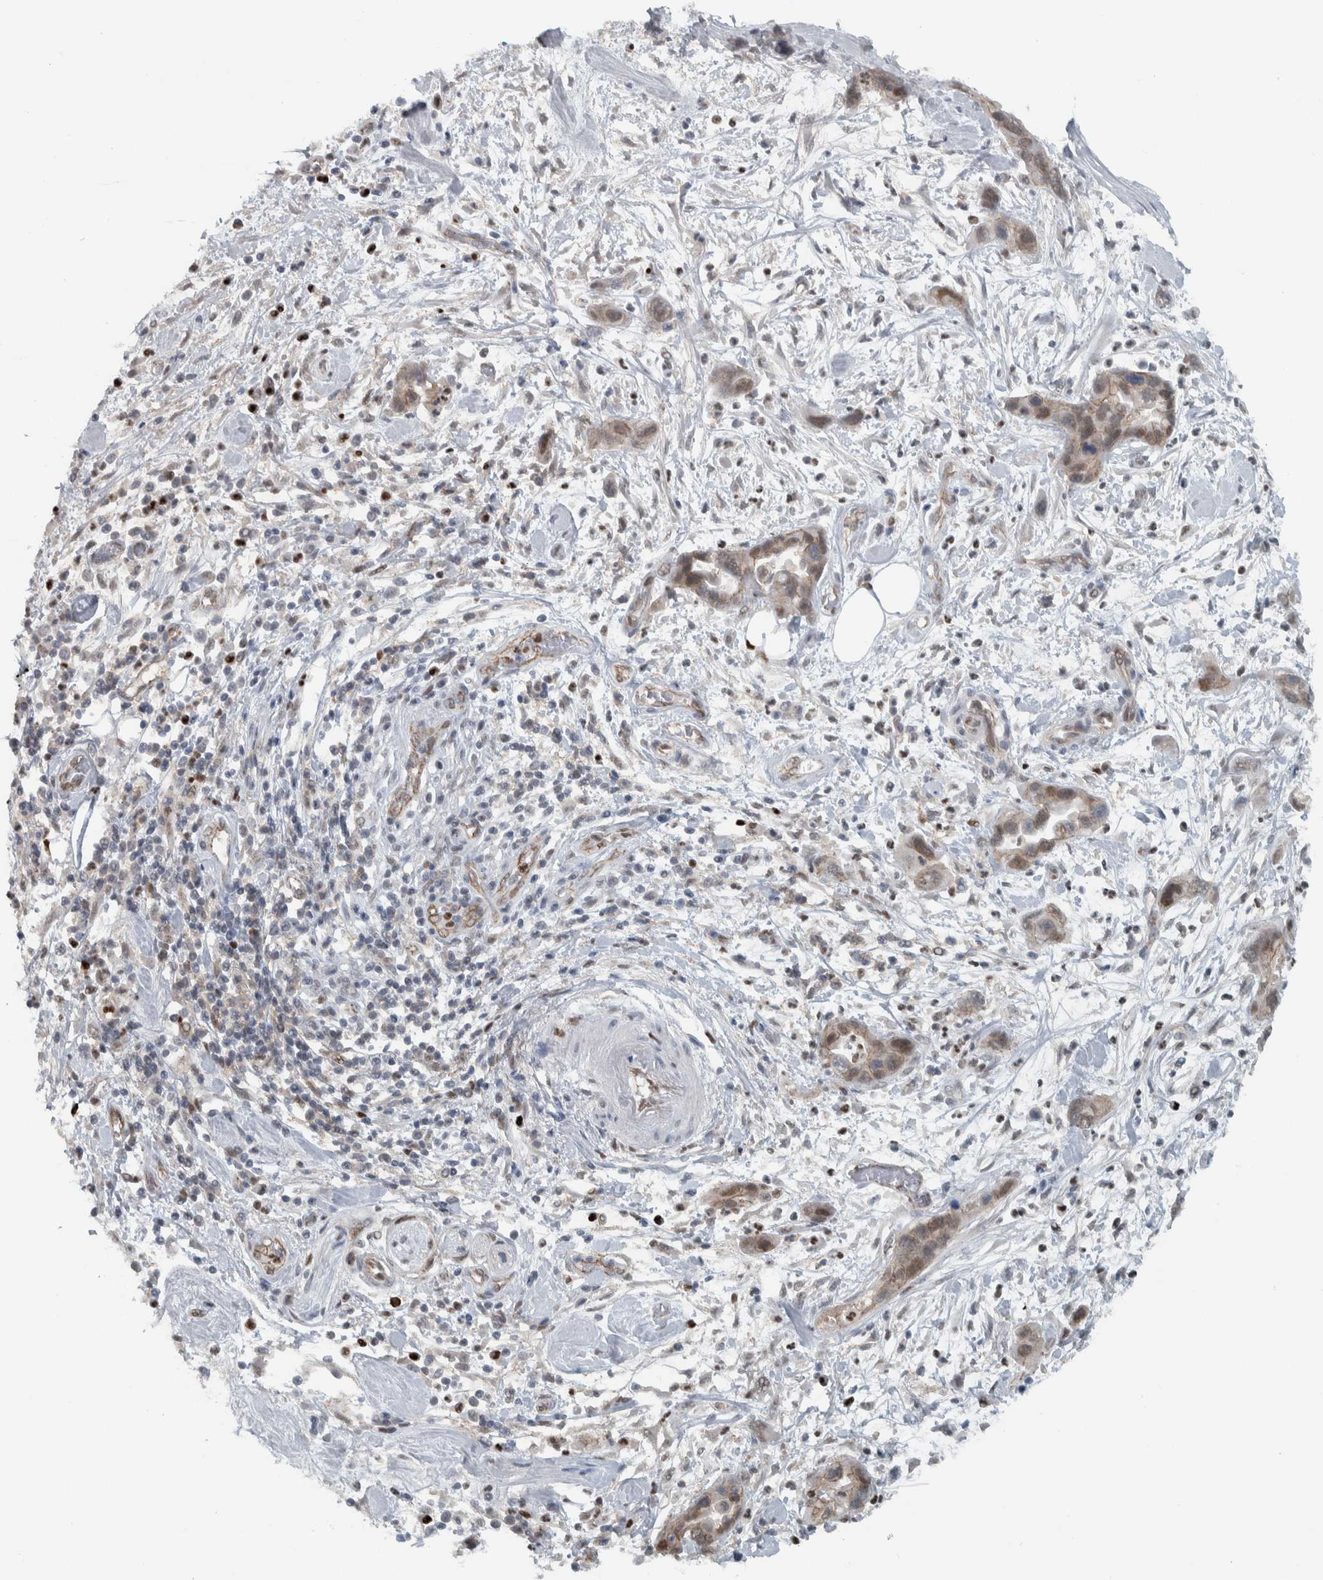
{"staining": {"intensity": "moderate", "quantity": ">75%", "location": "cytoplasmic/membranous,nuclear"}, "tissue": "pancreatic cancer", "cell_type": "Tumor cells", "image_type": "cancer", "snomed": [{"axis": "morphology", "description": "Adenocarcinoma, NOS"}, {"axis": "topography", "description": "Pancreas"}], "caption": "About >75% of tumor cells in human pancreatic cancer (adenocarcinoma) show moderate cytoplasmic/membranous and nuclear protein expression as visualized by brown immunohistochemical staining.", "gene": "ADPRM", "patient": {"sex": "female", "age": 70}}